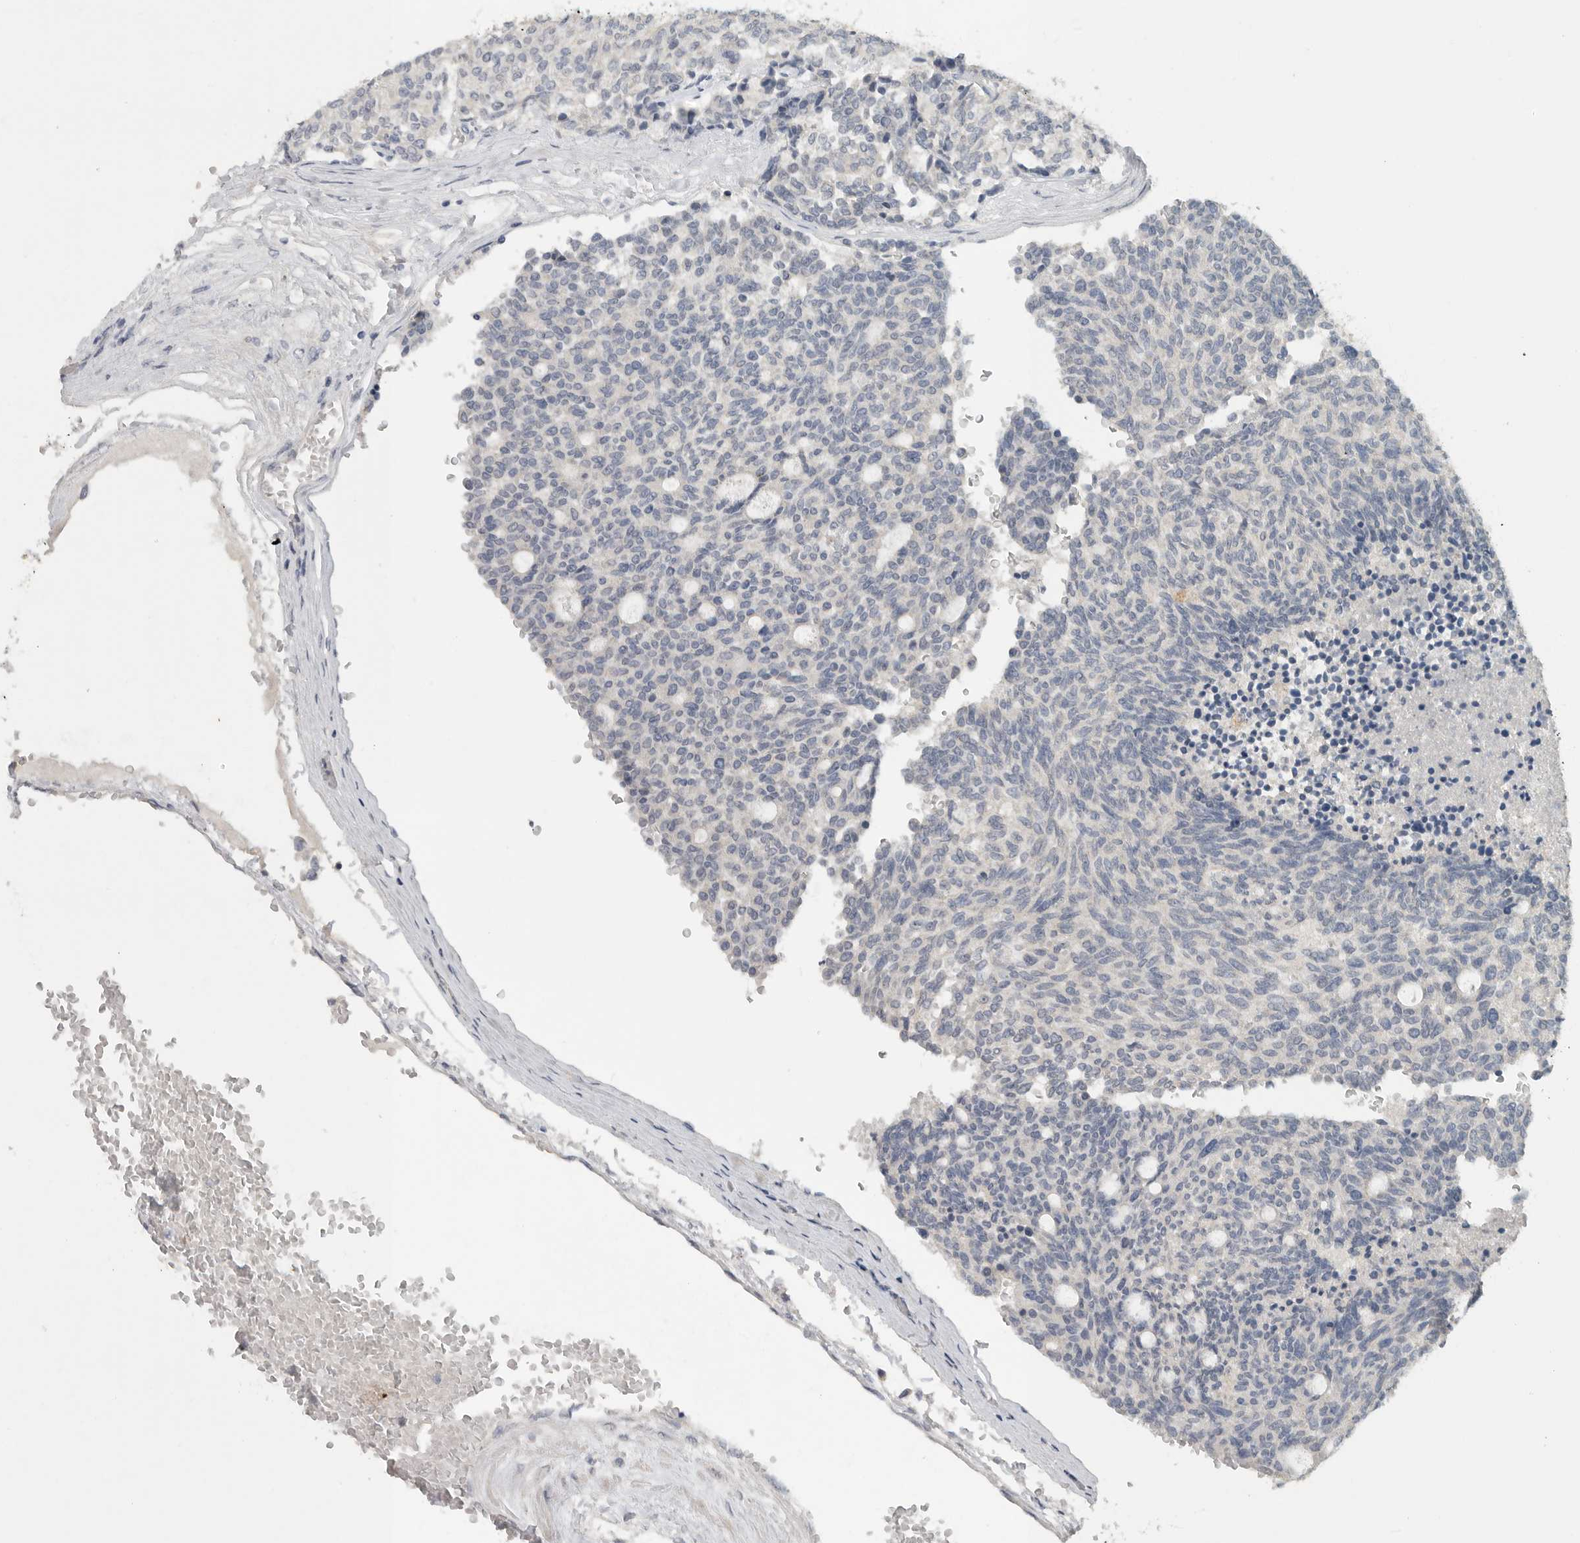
{"staining": {"intensity": "negative", "quantity": "none", "location": "none"}, "tissue": "carcinoid", "cell_type": "Tumor cells", "image_type": "cancer", "snomed": [{"axis": "morphology", "description": "Carcinoid, malignant, NOS"}, {"axis": "topography", "description": "Pancreas"}], "caption": "A histopathology image of human carcinoid is negative for staining in tumor cells.", "gene": "REG4", "patient": {"sex": "female", "age": 54}}